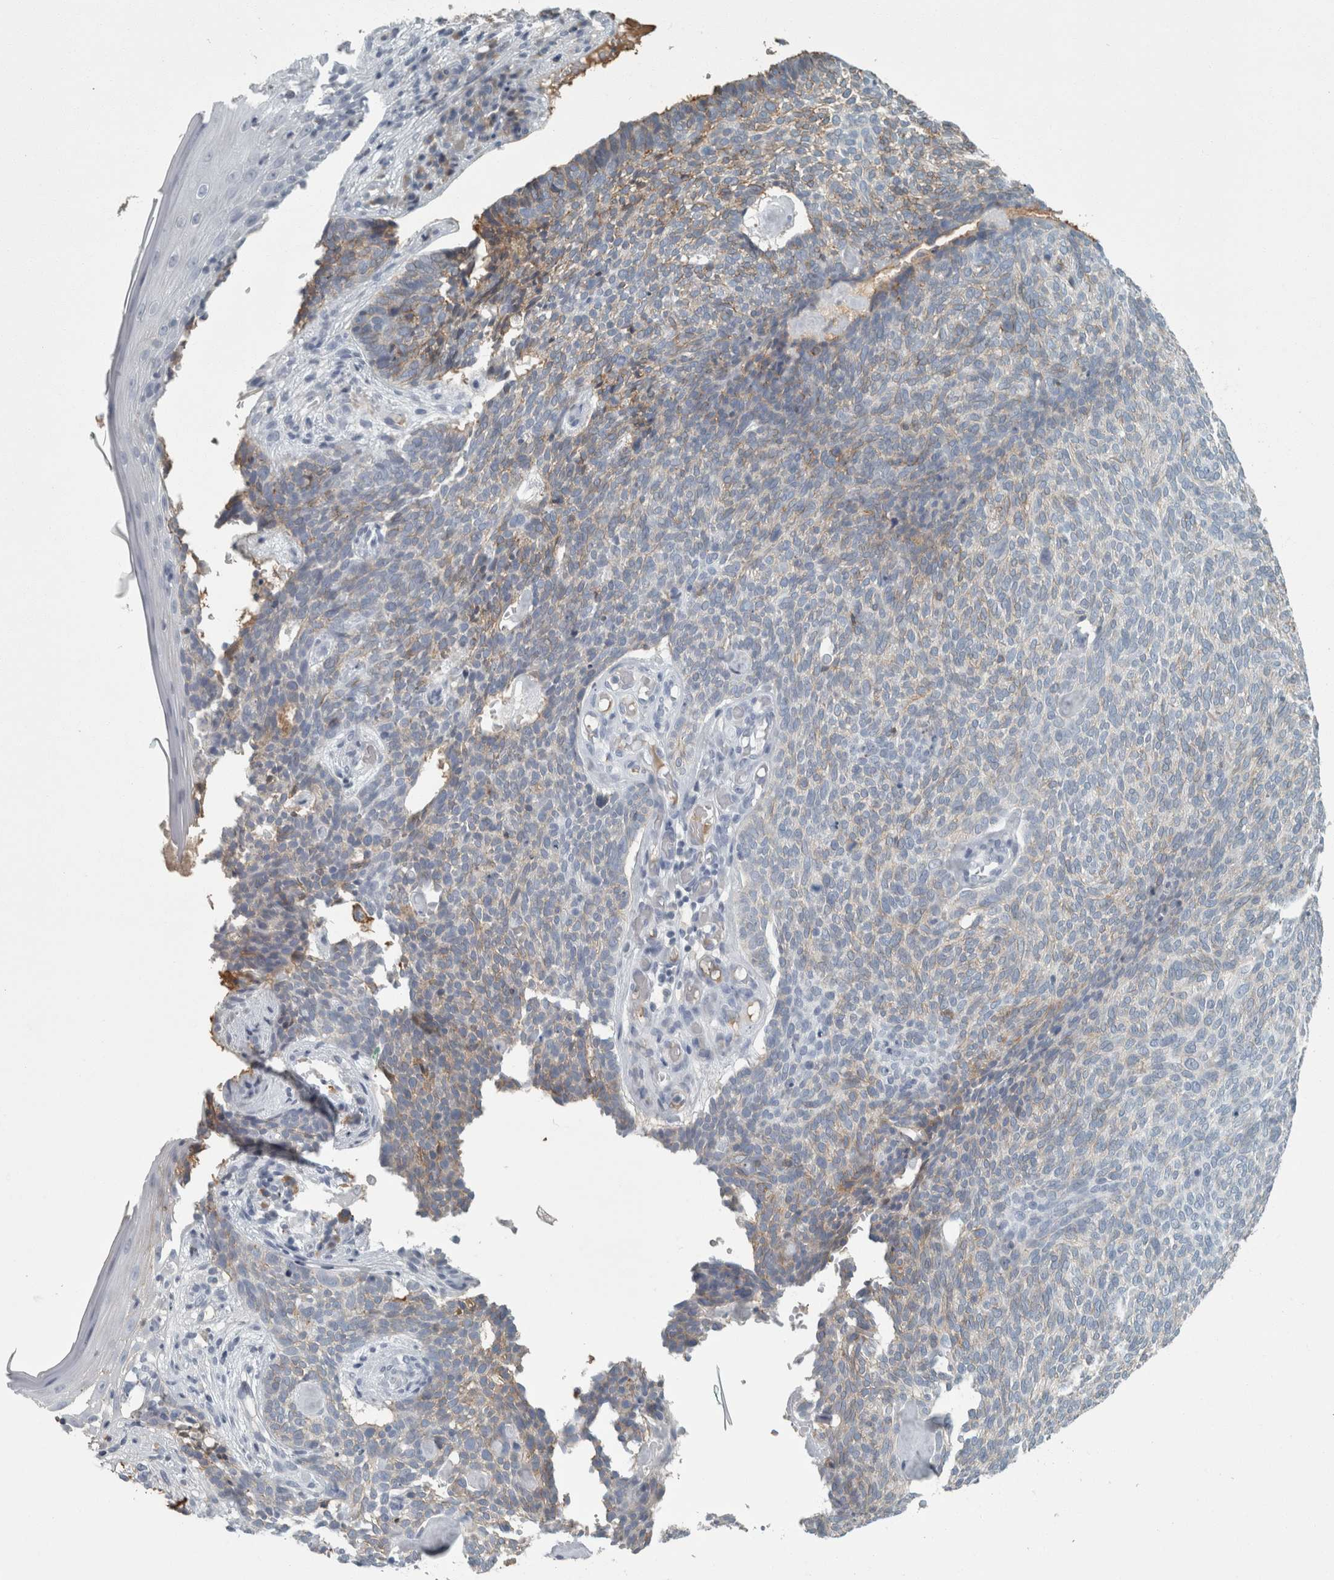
{"staining": {"intensity": "weak", "quantity": "25%-75%", "location": "cytoplasmic/membranous"}, "tissue": "skin cancer", "cell_type": "Tumor cells", "image_type": "cancer", "snomed": [{"axis": "morphology", "description": "Basal cell carcinoma"}, {"axis": "topography", "description": "Skin"}], "caption": "There is low levels of weak cytoplasmic/membranous positivity in tumor cells of skin cancer (basal cell carcinoma), as demonstrated by immunohistochemical staining (brown color).", "gene": "CHL1", "patient": {"sex": "female", "age": 84}}